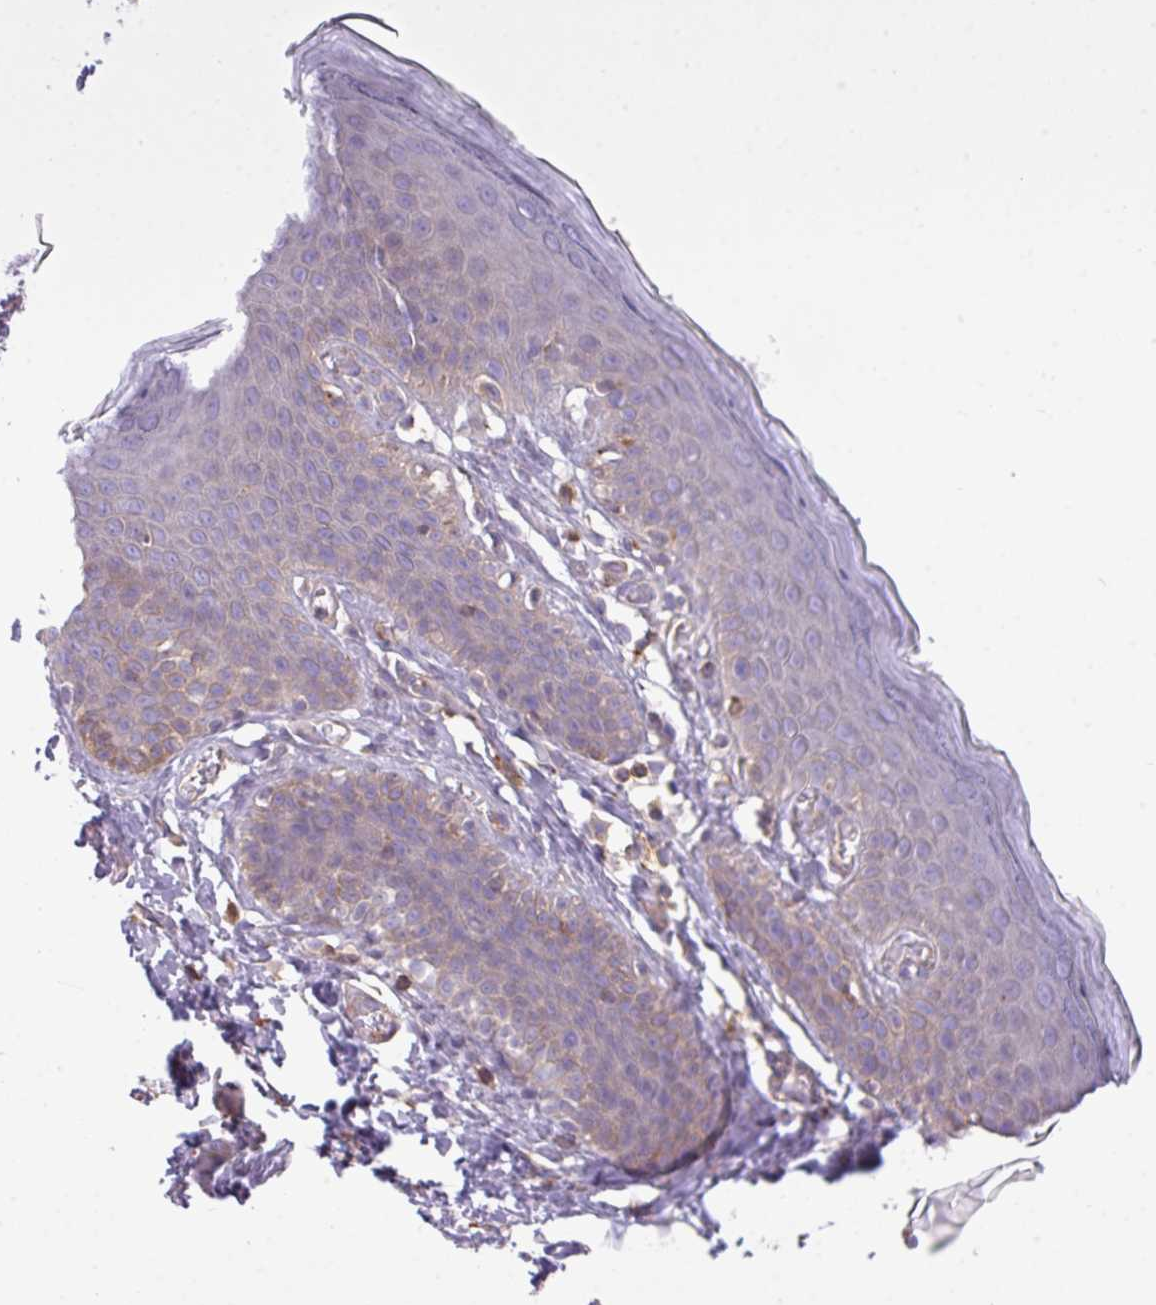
{"staining": {"intensity": "negative", "quantity": "none", "location": "none"}, "tissue": "skin", "cell_type": "Epidermal cells", "image_type": "normal", "snomed": [{"axis": "morphology", "description": "Normal tissue, NOS"}, {"axis": "topography", "description": "Anal"}], "caption": "A histopathology image of skin stained for a protein exhibits no brown staining in epidermal cells.", "gene": "LRRC41", "patient": {"sex": "female", "age": 40}}